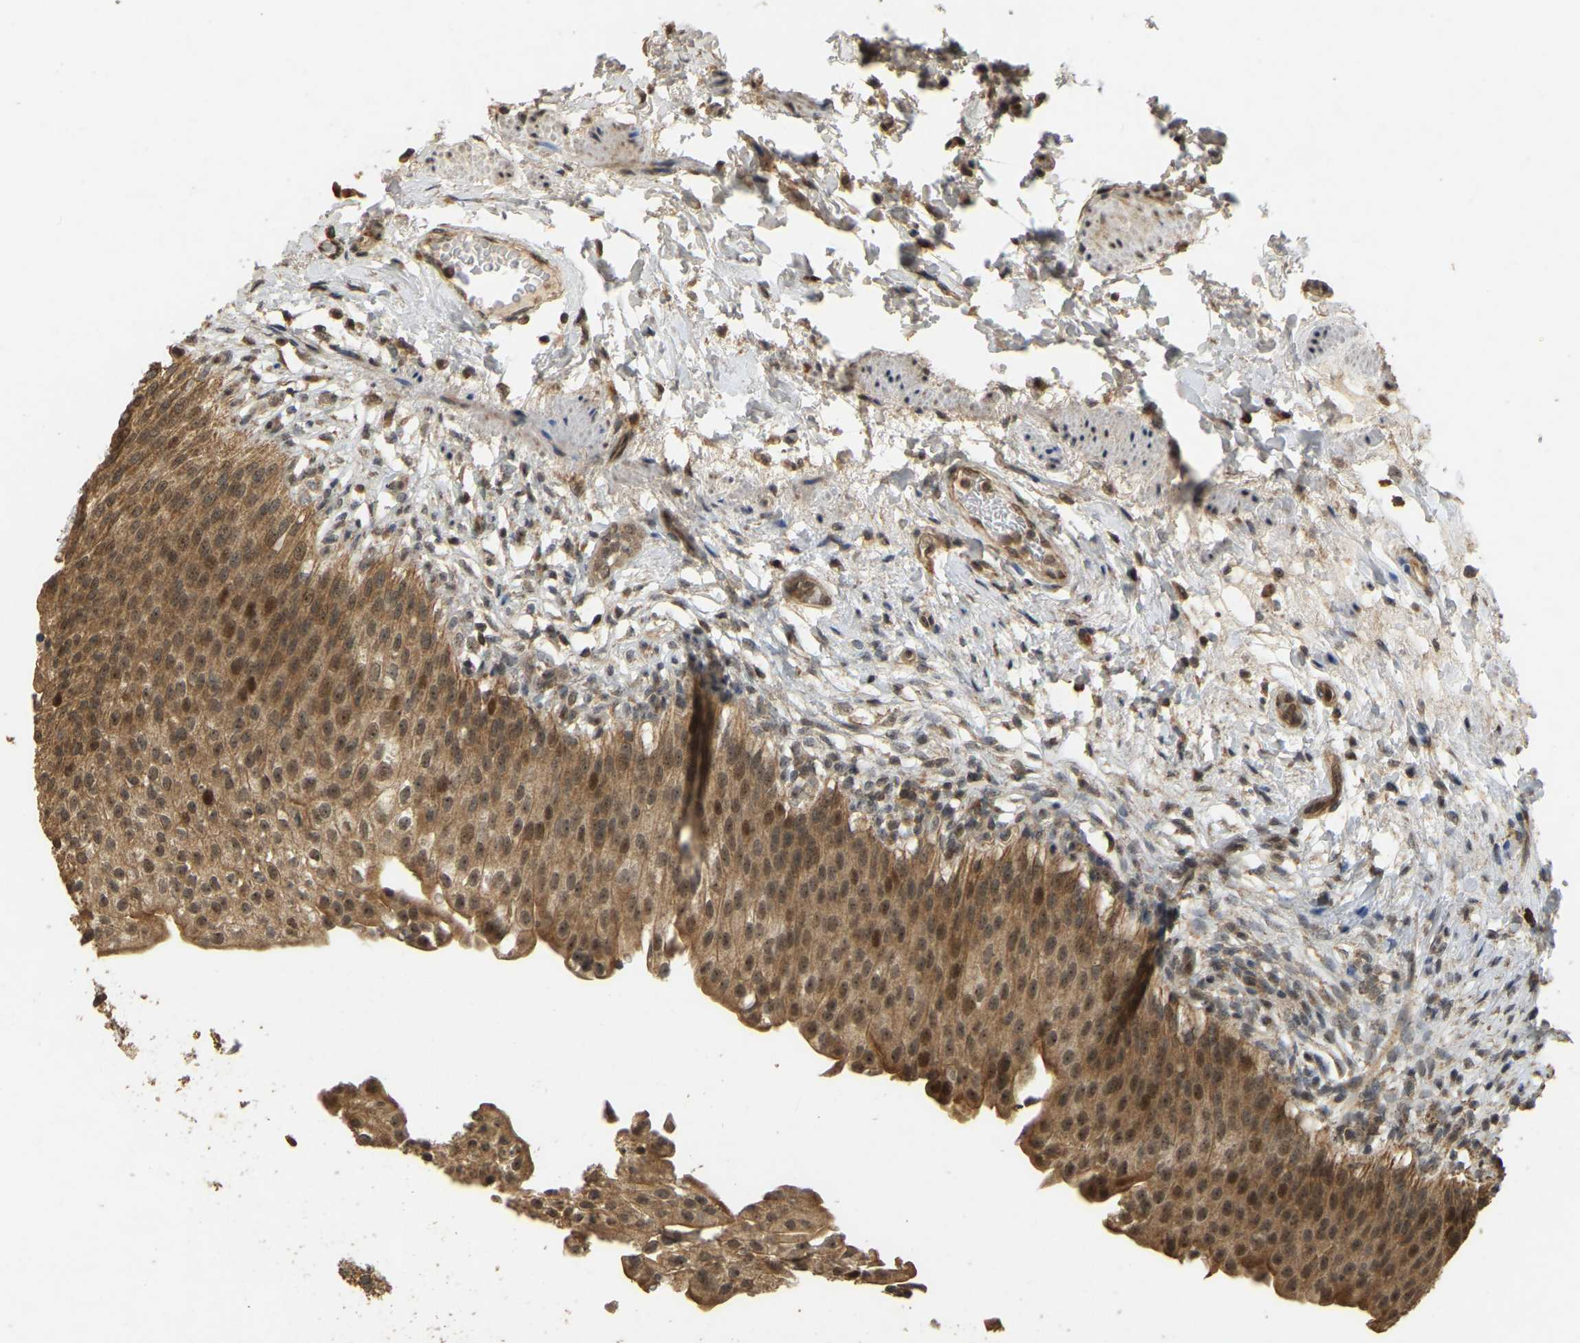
{"staining": {"intensity": "strong", "quantity": ">75%", "location": "cytoplasmic/membranous,nuclear"}, "tissue": "urinary bladder", "cell_type": "Urothelial cells", "image_type": "normal", "snomed": [{"axis": "morphology", "description": "Normal tissue, NOS"}, {"axis": "topography", "description": "Urinary bladder"}], "caption": "Protein staining by immunohistochemistry (IHC) reveals strong cytoplasmic/membranous,nuclear staining in about >75% of urothelial cells in unremarkable urinary bladder.", "gene": "BRF2", "patient": {"sex": "female", "age": 60}}